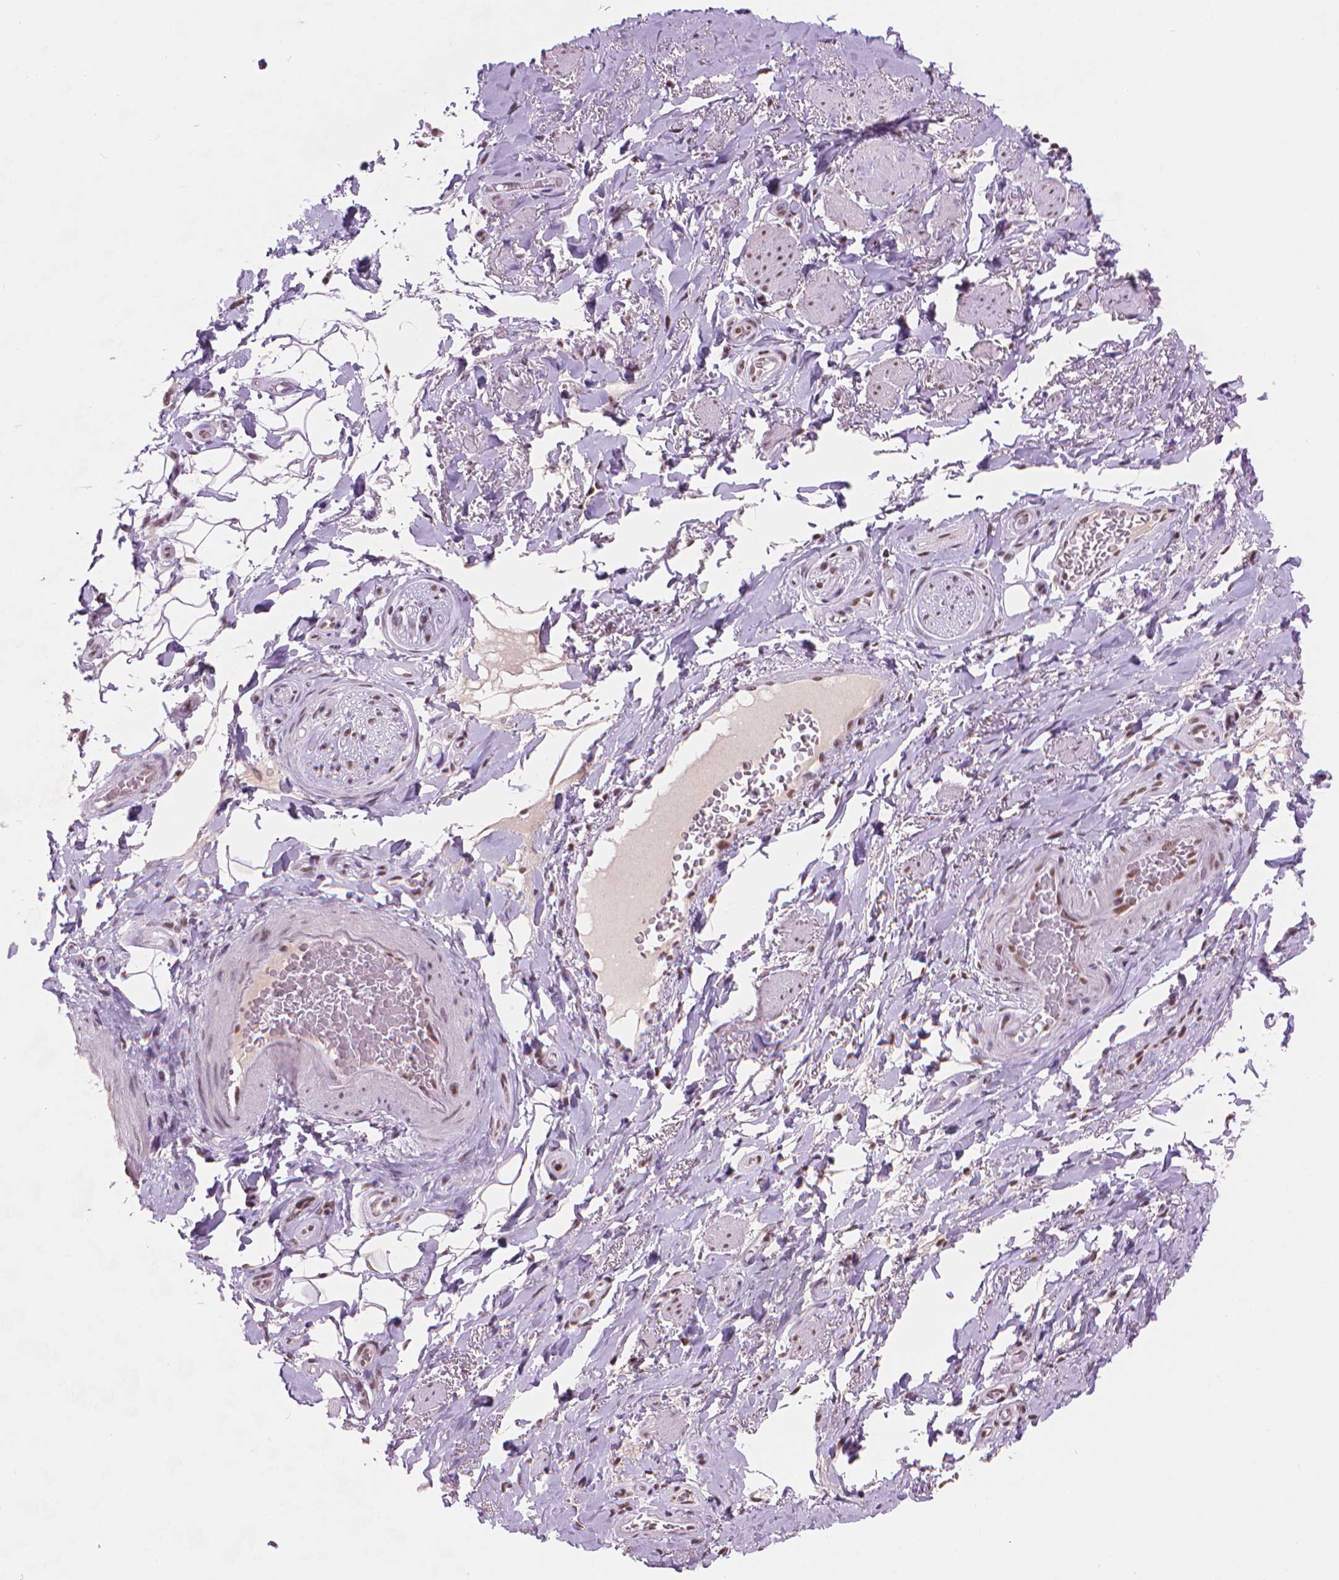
{"staining": {"intensity": "moderate", "quantity": "<25%", "location": "nuclear"}, "tissue": "adipose tissue", "cell_type": "Adipocytes", "image_type": "normal", "snomed": [{"axis": "morphology", "description": "Normal tissue, NOS"}, {"axis": "topography", "description": "Anal"}, {"axis": "topography", "description": "Peripheral nerve tissue"}], "caption": "Protein expression analysis of normal adipose tissue displays moderate nuclear expression in about <25% of adipocytes.", "gene": "RPA4", "patient": {"sex": "male", "age": 53}}